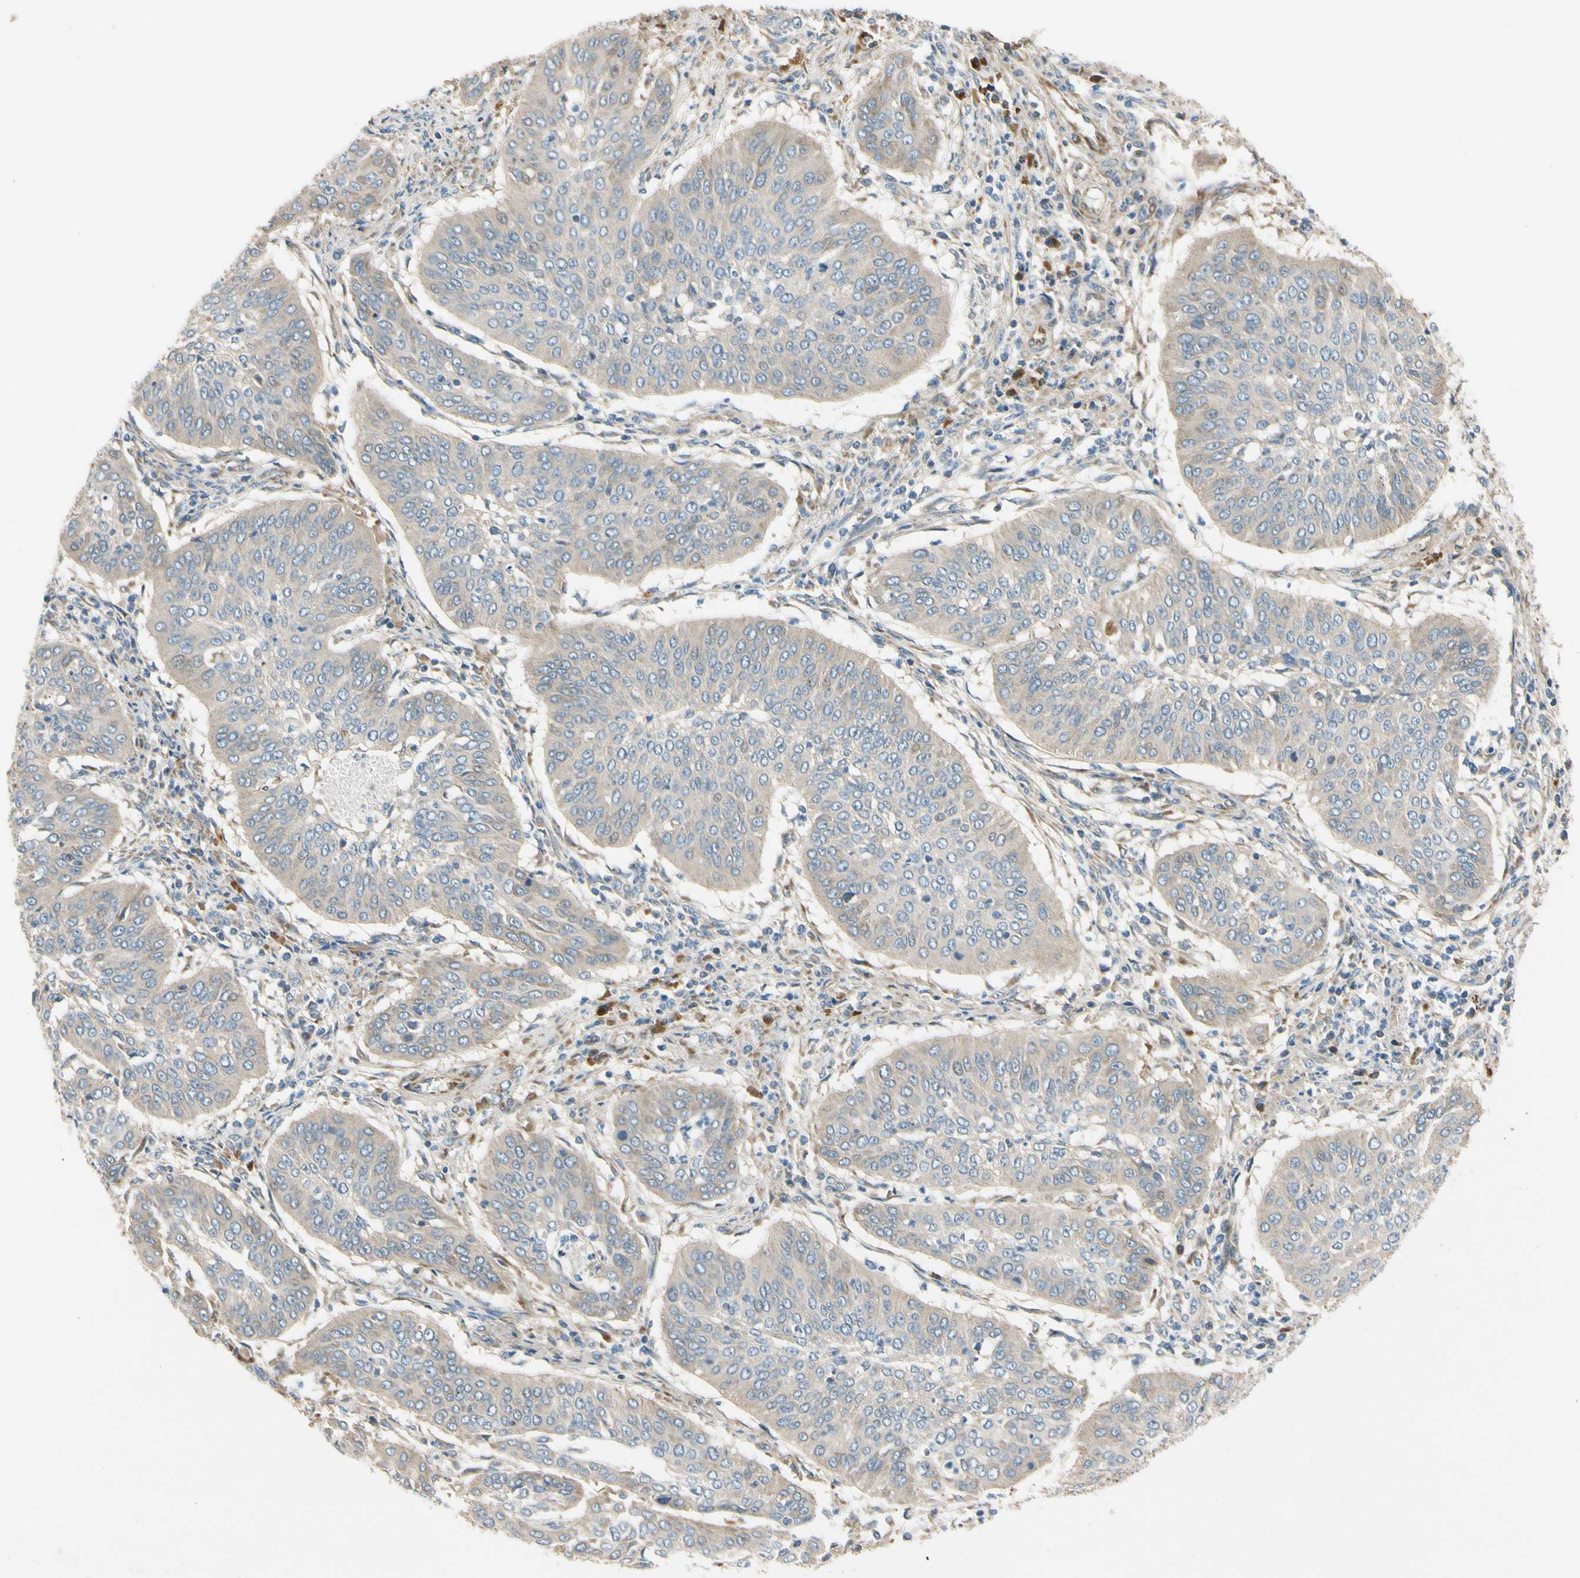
{"staining": {"intensity": "weak", "quantity": ">75%", "location": "cytoplasmic/membranous"}, "tissue": "cervical cancer", "cell_type": "Tumor cells", "image_type": "cancer", "snomed": [{"axis": "morphology", "description": "Normal tissue, NOS"}, {"axis": "morphology", "description": "Squamous cell carcinoma, NOS"}, {"axis": "topography", "description": "Cervix"}], "caption": "There is low levels of weak cytoplasmic/membranous staining in tumor cells of cervical cancer (squamous cell carcinoma), as demonstrated by immunohistochemical staining (brown color).", "gene": "MST1R", "patient": {"sex": "female", "age": 39}}